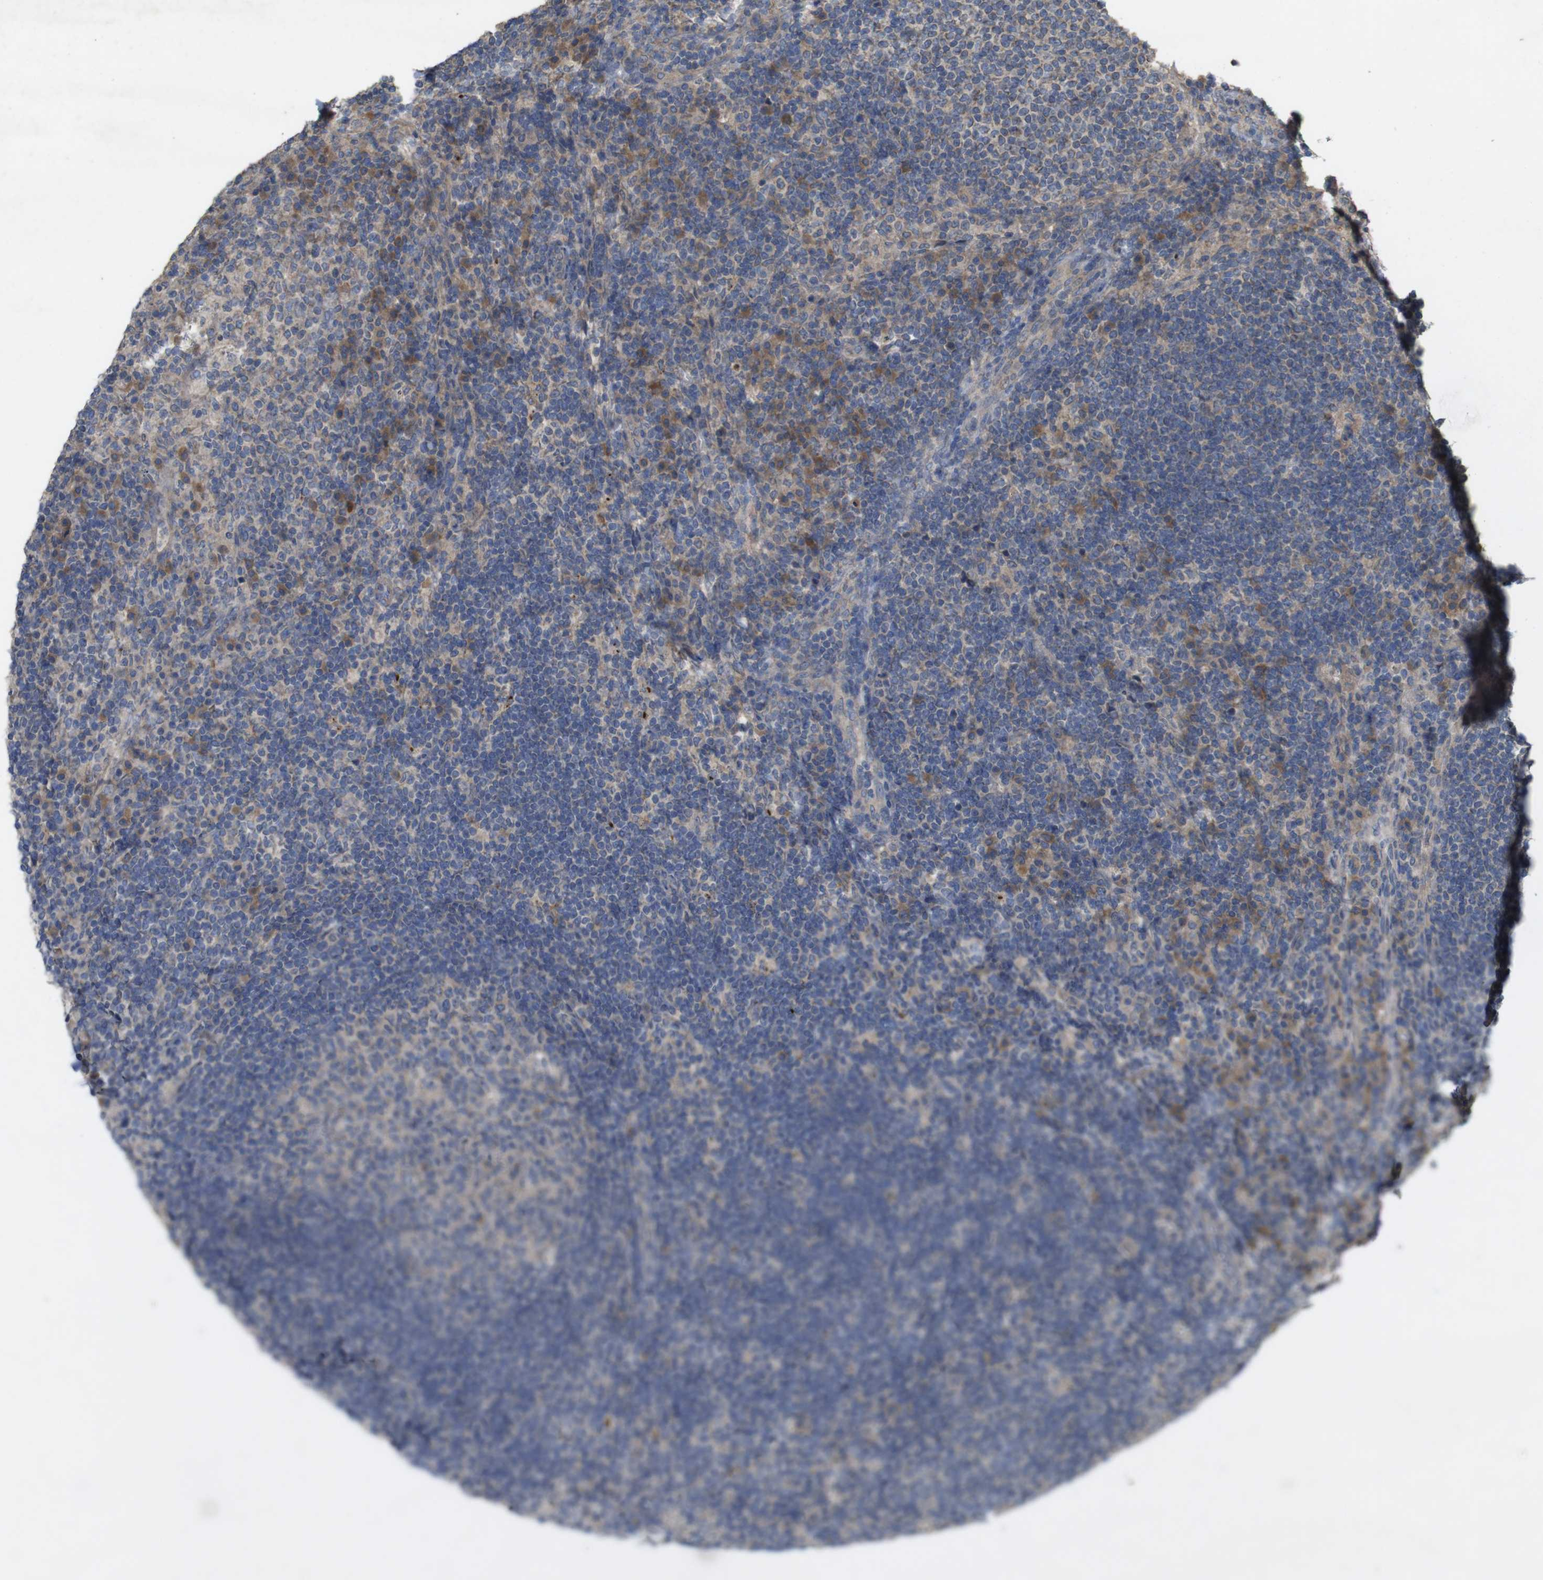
{"staining": {"intensity": "weak", "quantity": ">75%", "location": "cytoplasmic/membranous"}, "tissue": "lymph node", "cell_type": "Germinal center cells", "image_type": "normal", "snomed": [{"axis": "morphology", "description": "Normal tissue, NOS"}, {"axis": "topography", "description": "Lymph node"}], "caption": "A low amount of weak cytoplasmic/membranous positivity is appreciated in approximately >75% of germinal center cells in unremarkable lymph node.", "gene": "KCNS3", "patient": {"sex": "female", "age": 53}}